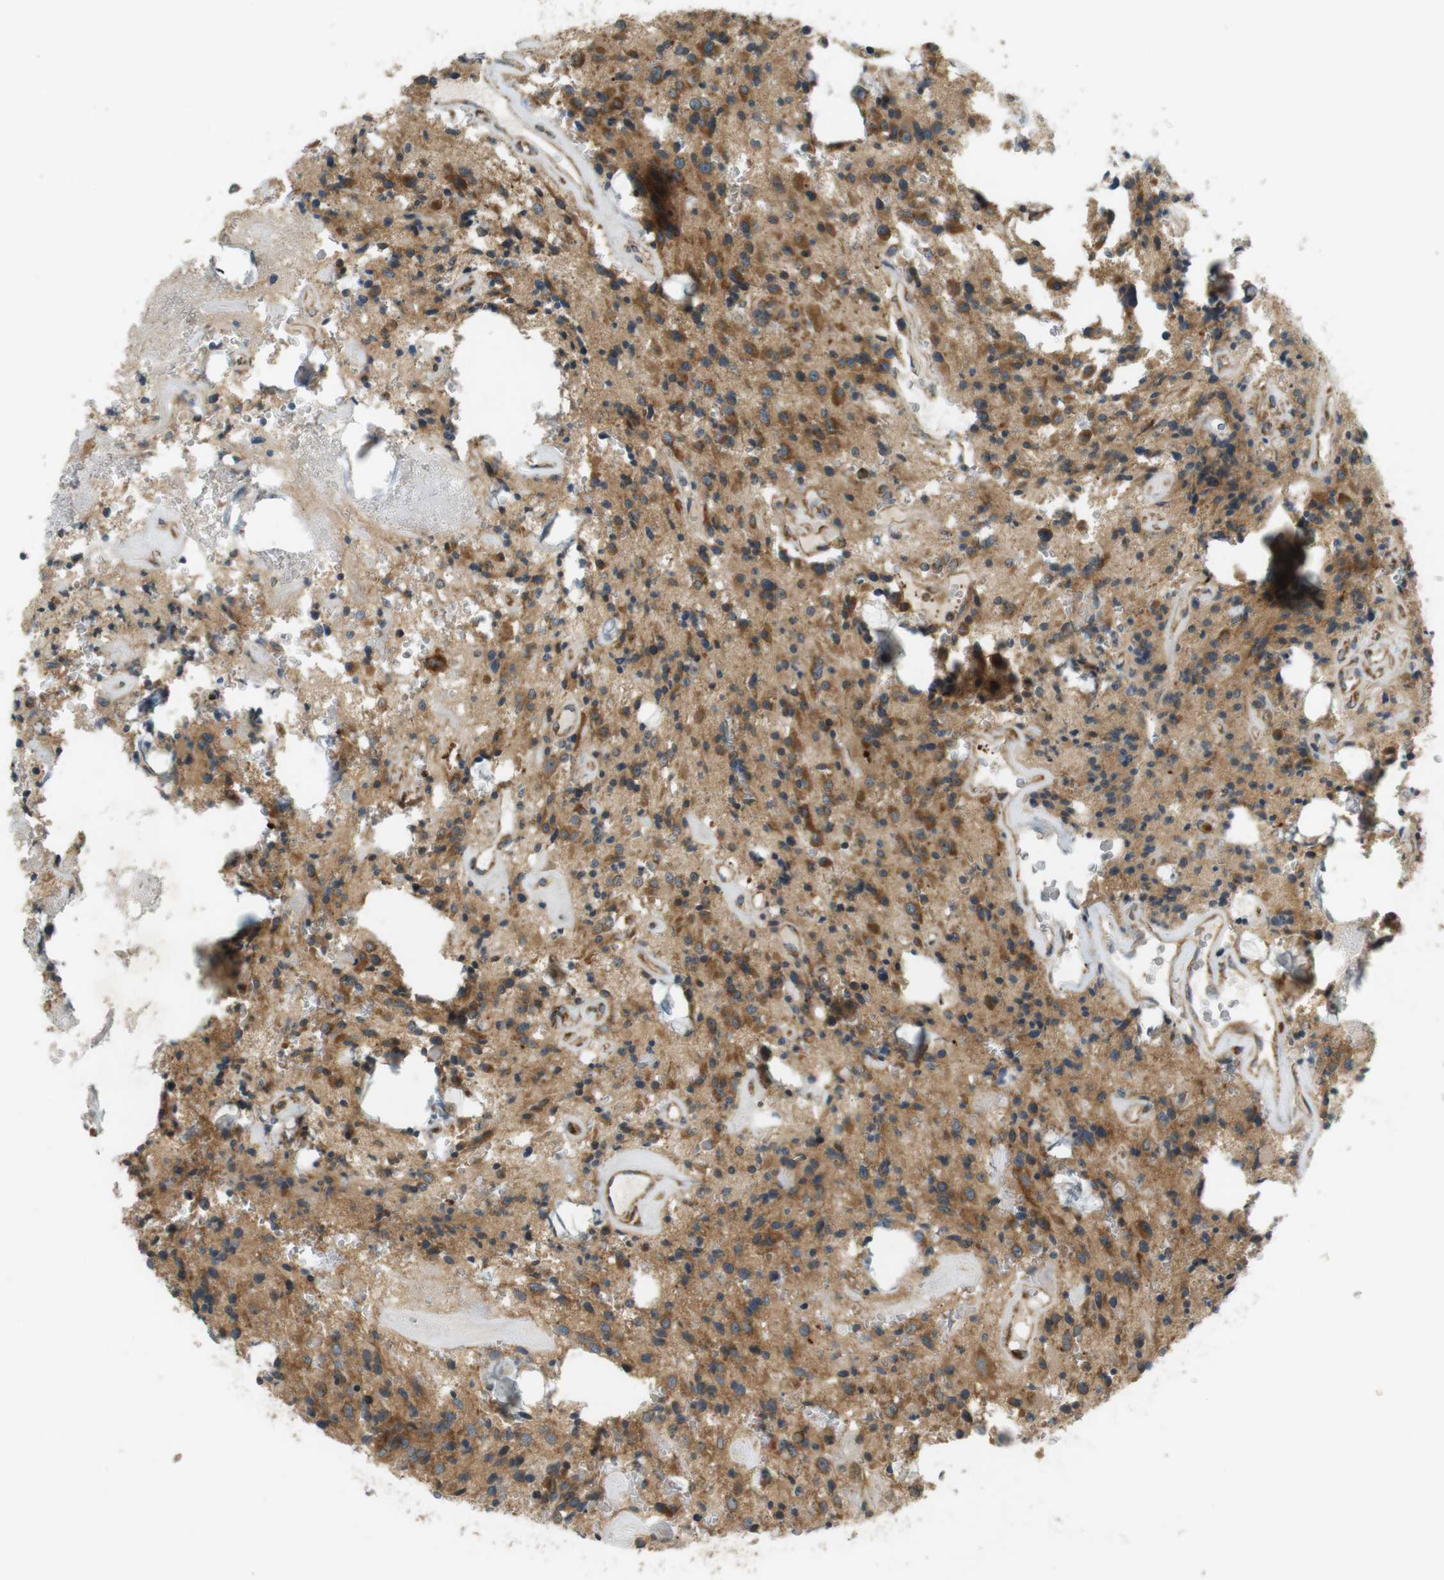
{"staining": {"intensity": "moderate", "quantity": ">75%", "location": "cytoplasmic/membranous"}, "tissue": "glioma", "cell_type": "Tumor cells", "image_type": "cancer", "snomed": [{"axis": "morphology", "description": "Glioma, malignant, Low grade"}, {"axis": "topography", "description": "Brain"}], "caption": "Malignant low-grade glioma tissue exhibits moderate cytoplasmic/membranous positivity in about >75% of tumor cells Immunohistochemistry stains the protein of interest in brown and the nuclei are stained blue.", "gene": "SLC41A1", "patient": {"sex": "male", "age": 58}}